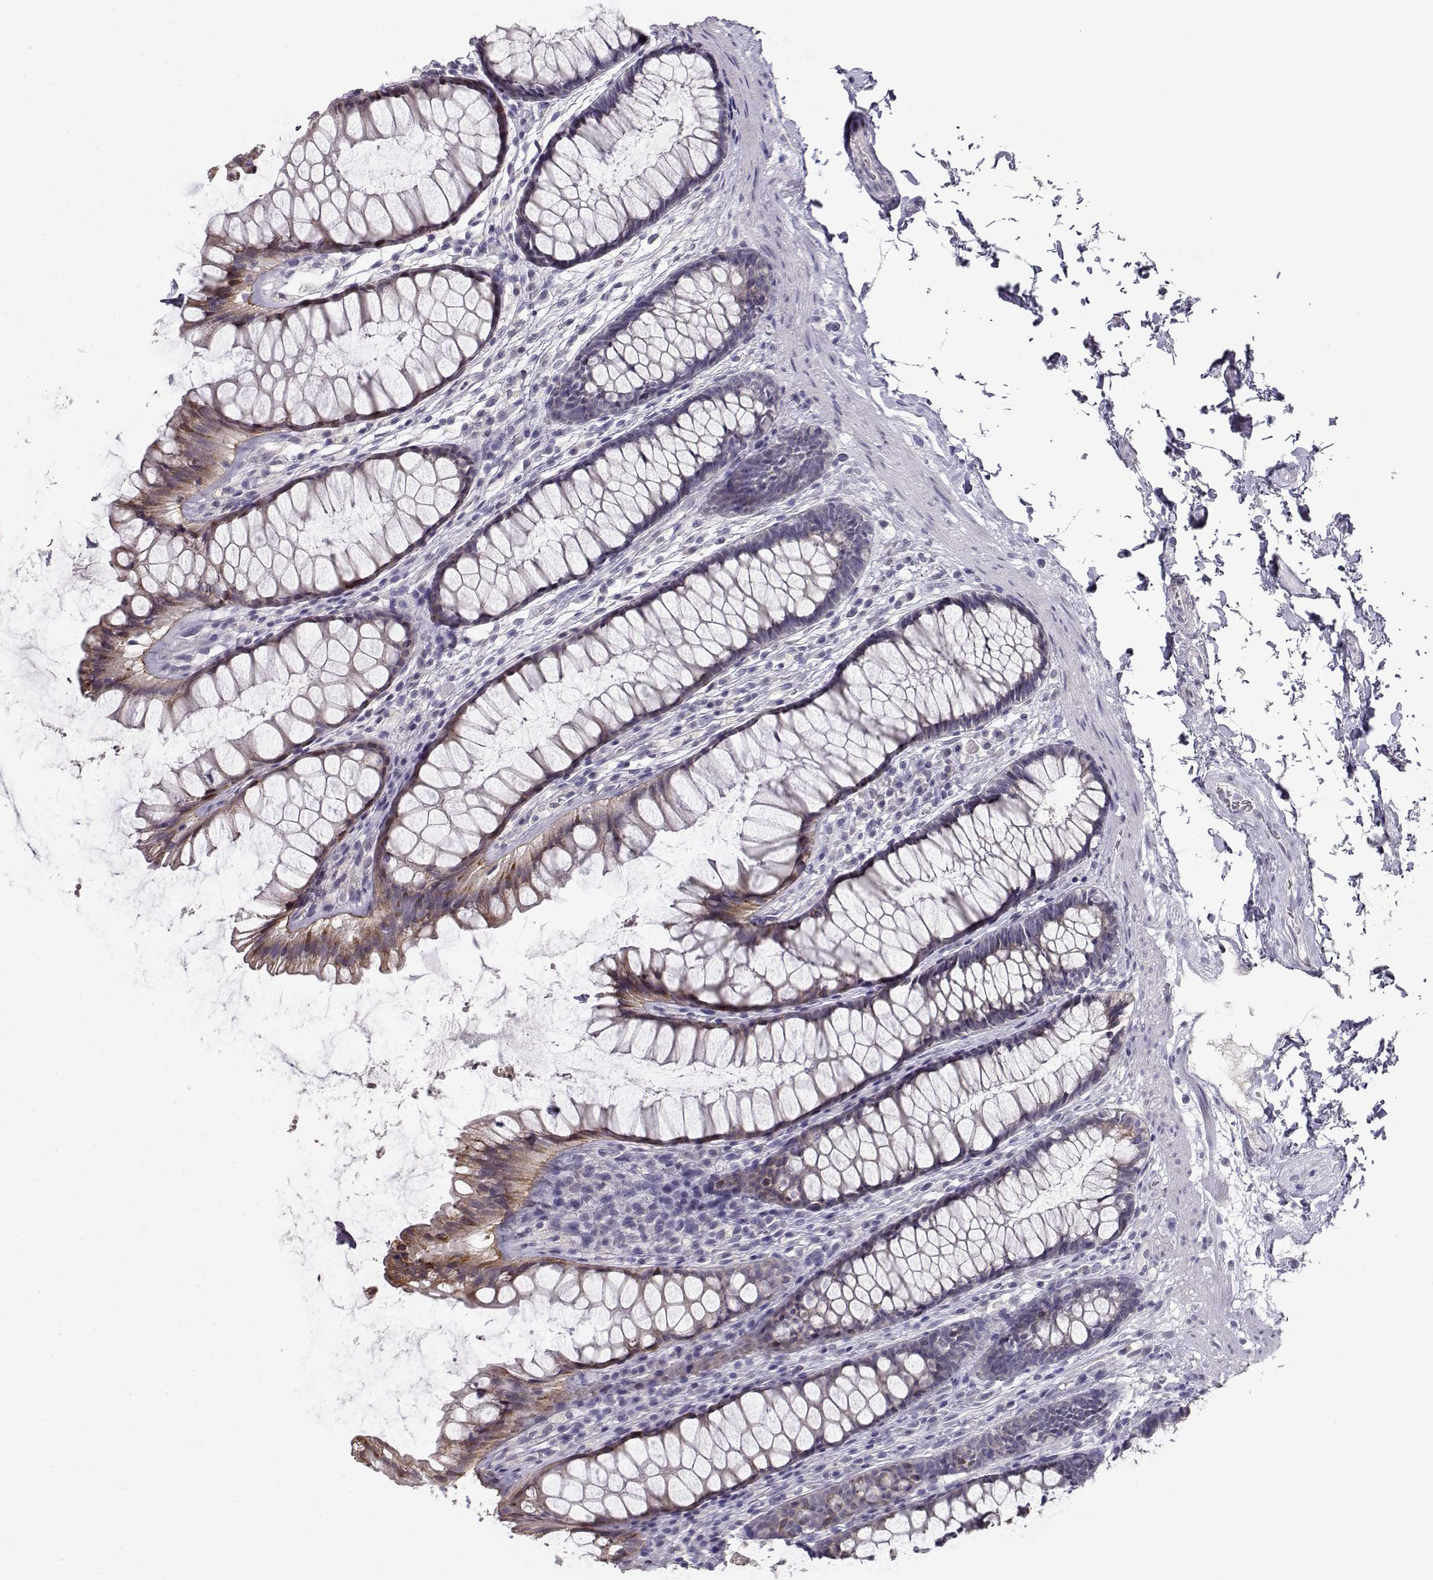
{"staining": {"intensity": "strong", "quantity": "25%-75%", "location": "cytoplasmic/membranous"}, "tissue": "rectum", "cell_type": "Glandular cells", "image_type": "normal", "snomed": [{"axis": "morphology", "description": "Normal tissue, NOS"}, {"axis": "topography", "description": "Rectum"}], "caption": "Benign rectum exhibits strong cytoplasmic/membranous expression in about 25%-75% of glandular cells.", "gene": "LAMB3", "patient": {"sex": "male", "age": 72}}